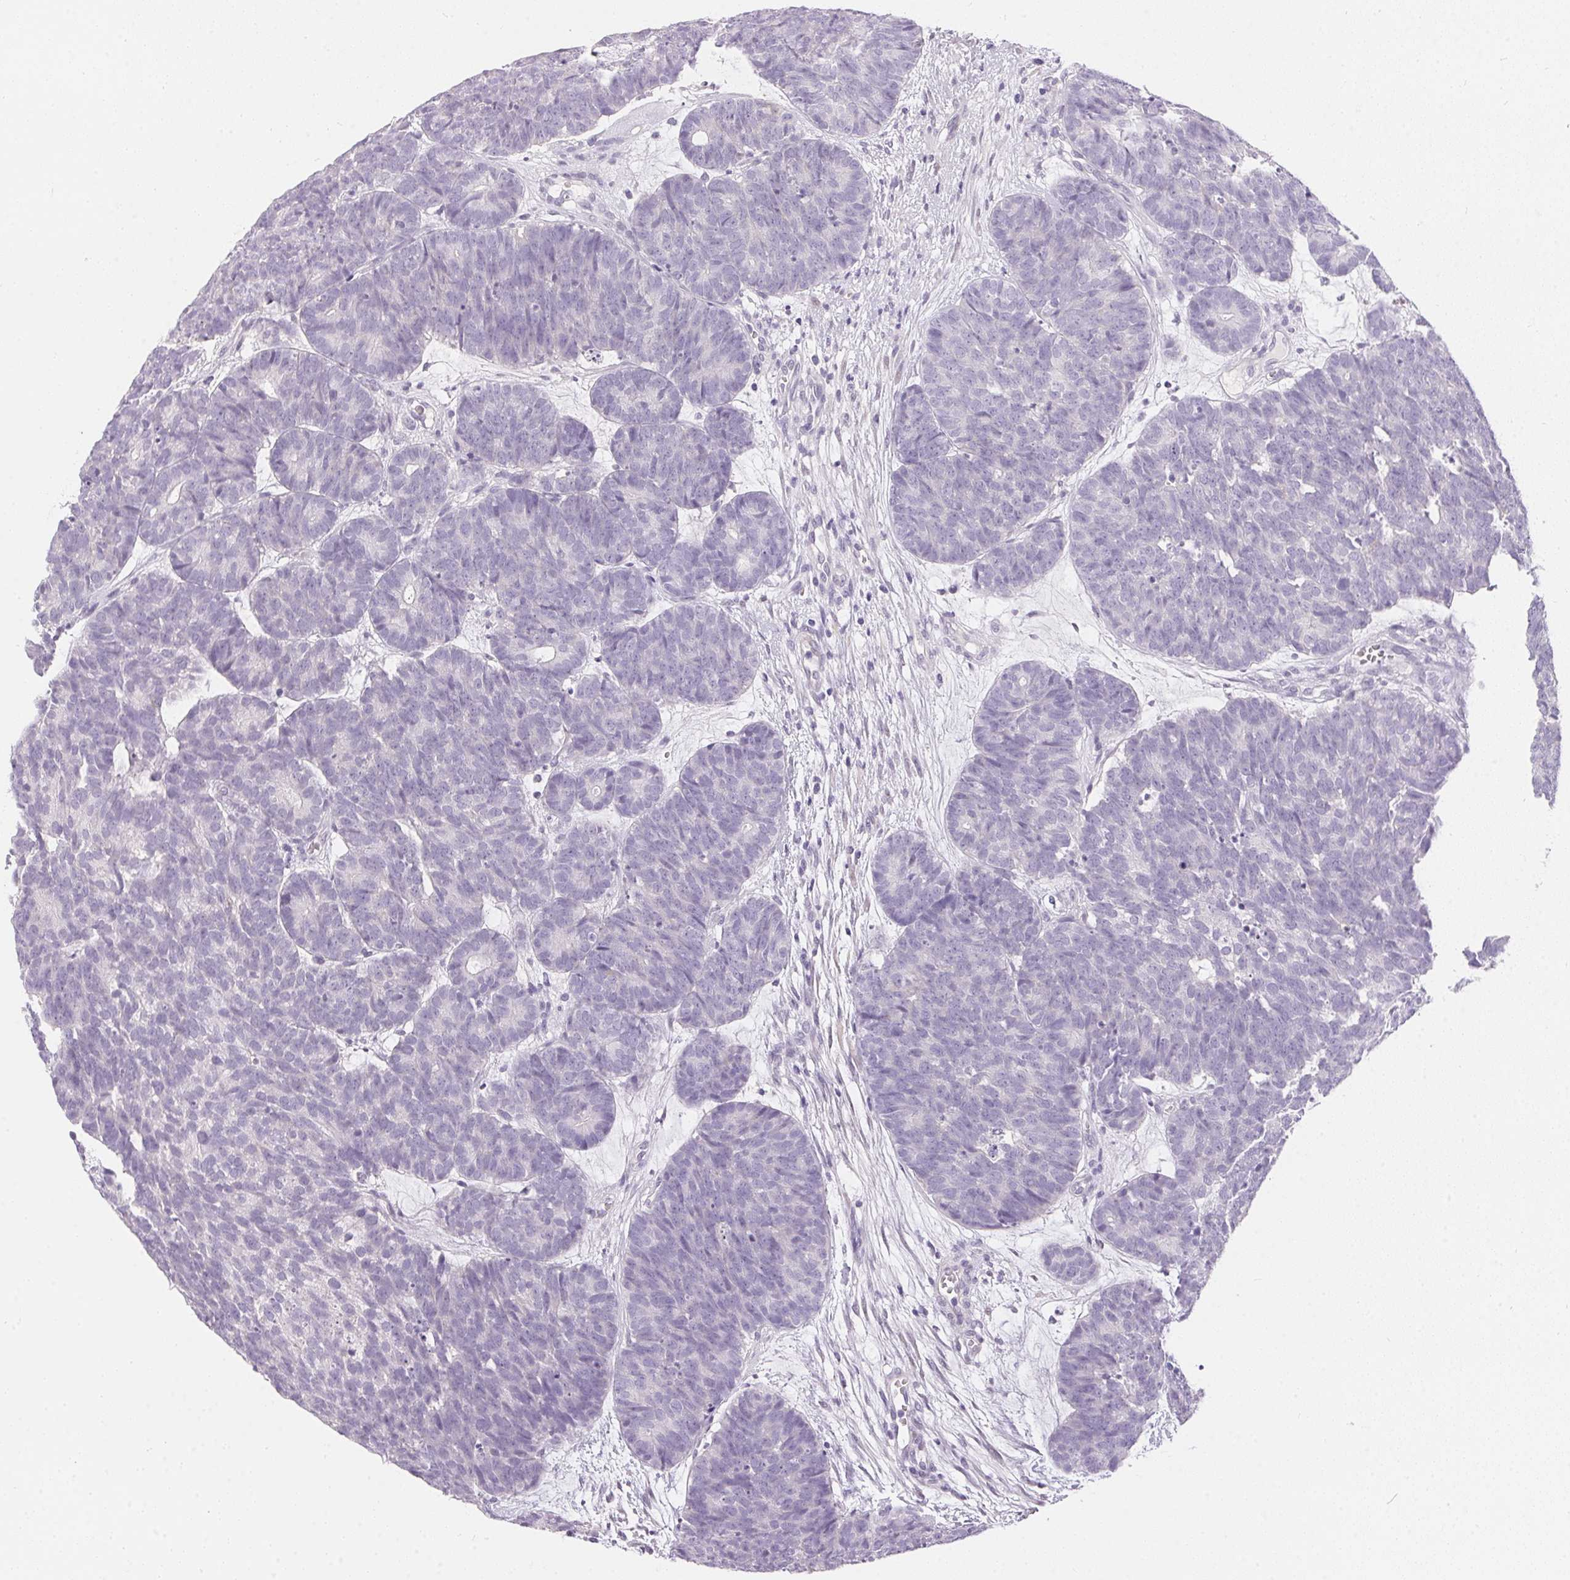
{"staining": {"intensity": "negative", "quantity": "none", "location": "none"}, "tissue": "head and neck cancer", "cell_type": "Tumor cells", "image_type": "cancer", "snomed": [{"axis": "morphology", "description": "Adenocarcinoma, NOS"}, {"axis": "topography", "description": "Head-Neck"}], "caption": "Immunohistochemistry (IHC) of head and neck cancer shows no positivity in tumor cells.", "gene": "GBP6", "patient": {"sex": "female", "age": 81}}